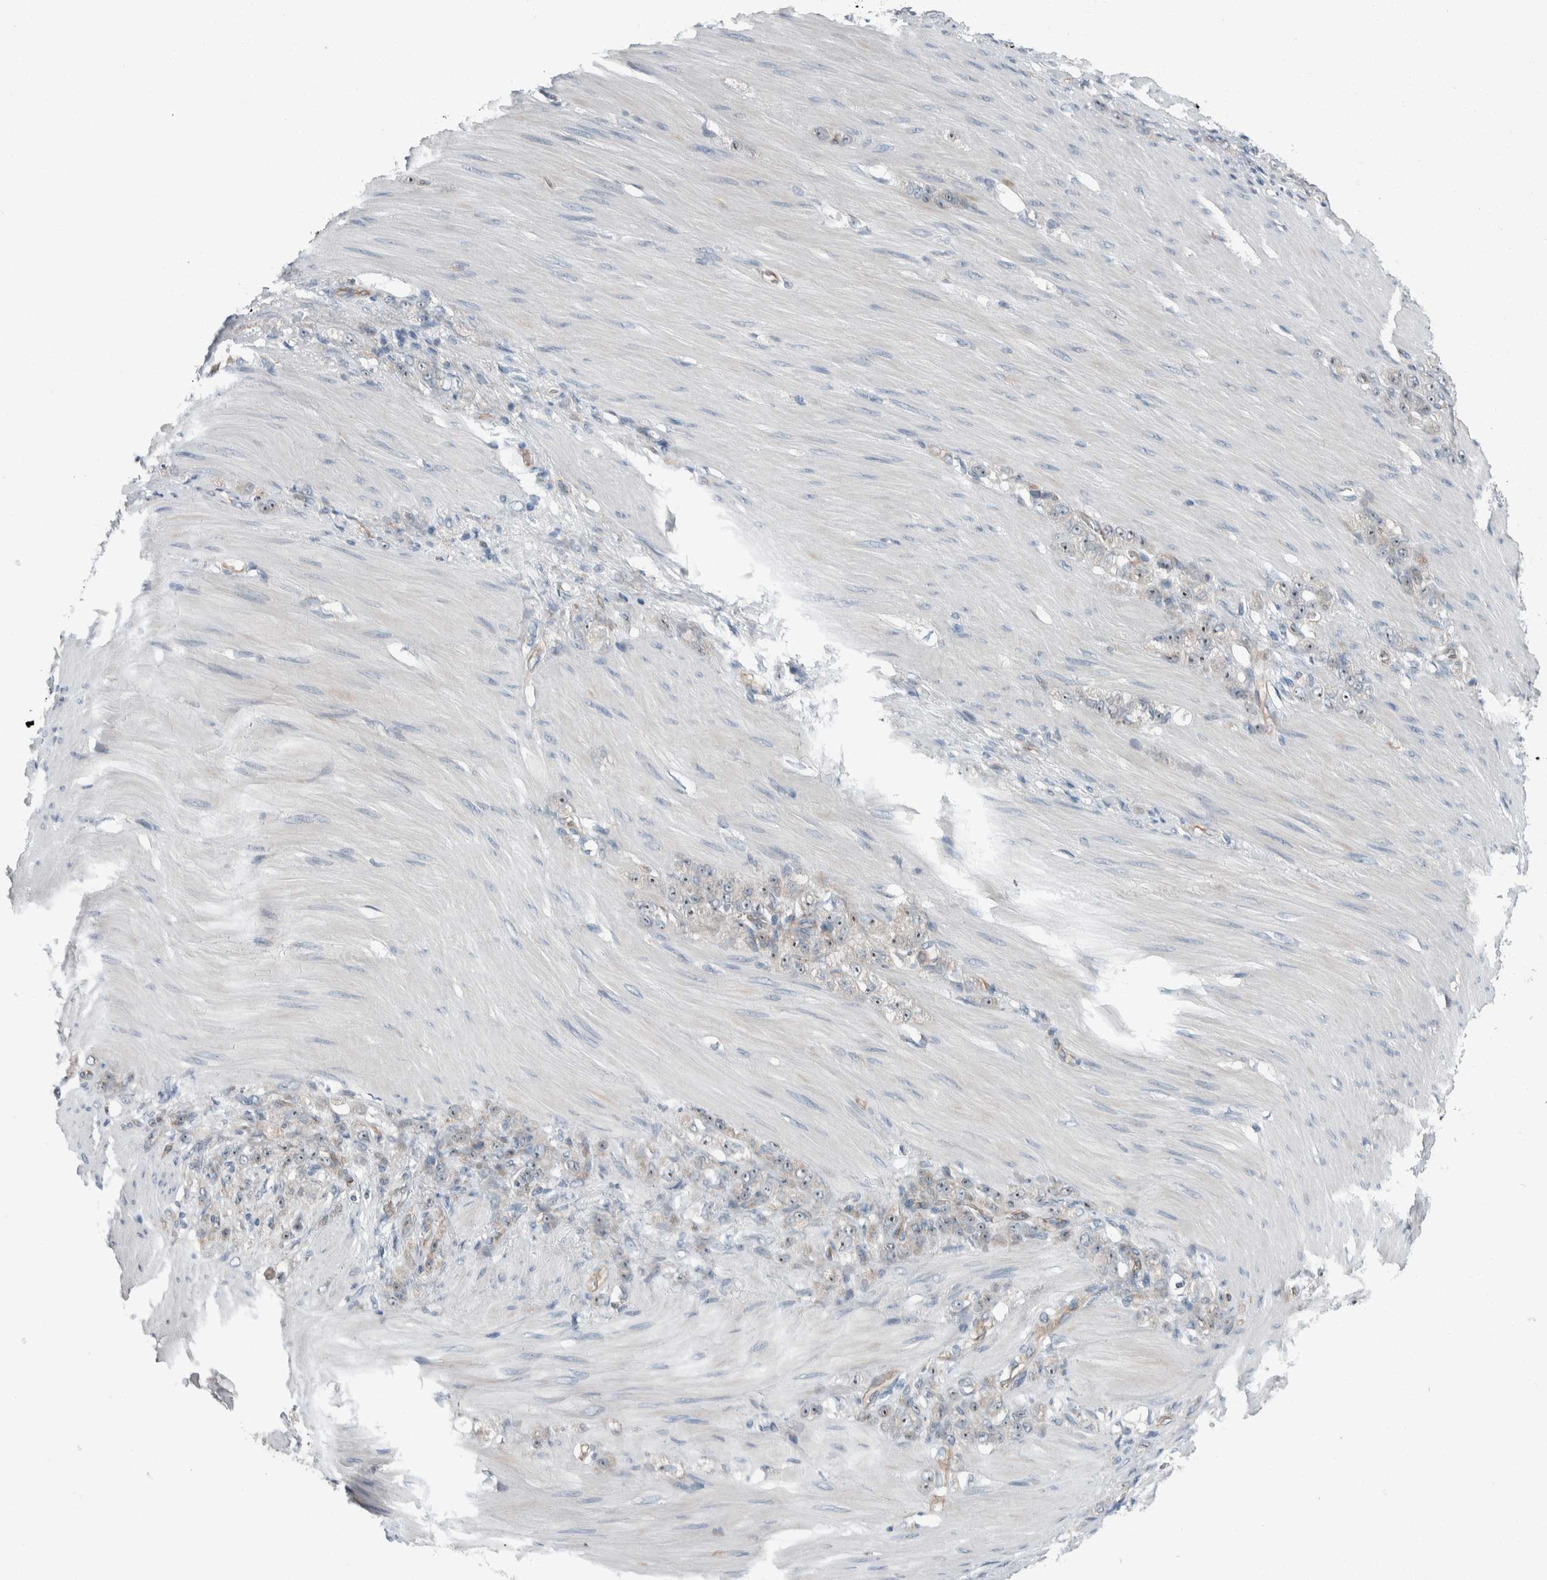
{"staining": {"intensity": "weak", "quantity": "<25%", "location": "nuclear"}, "tissue": "stomach cancer", "cell_type": "Tumor cells", "image_type": "cancer", "snomed": [{"axis": "morphology", "description": "Normal tissue, NOS"}, {"axis": "morphology", "description": "Adenocarcinoma, NOS"}, {"axis": "topography", "description": "Stomach"}], "caption": "Tumor cells are negative for brown protein staining in stomach adenocarcinoma.", "gene": "USP25", "patient": {"sex": "male", "age": 82}}